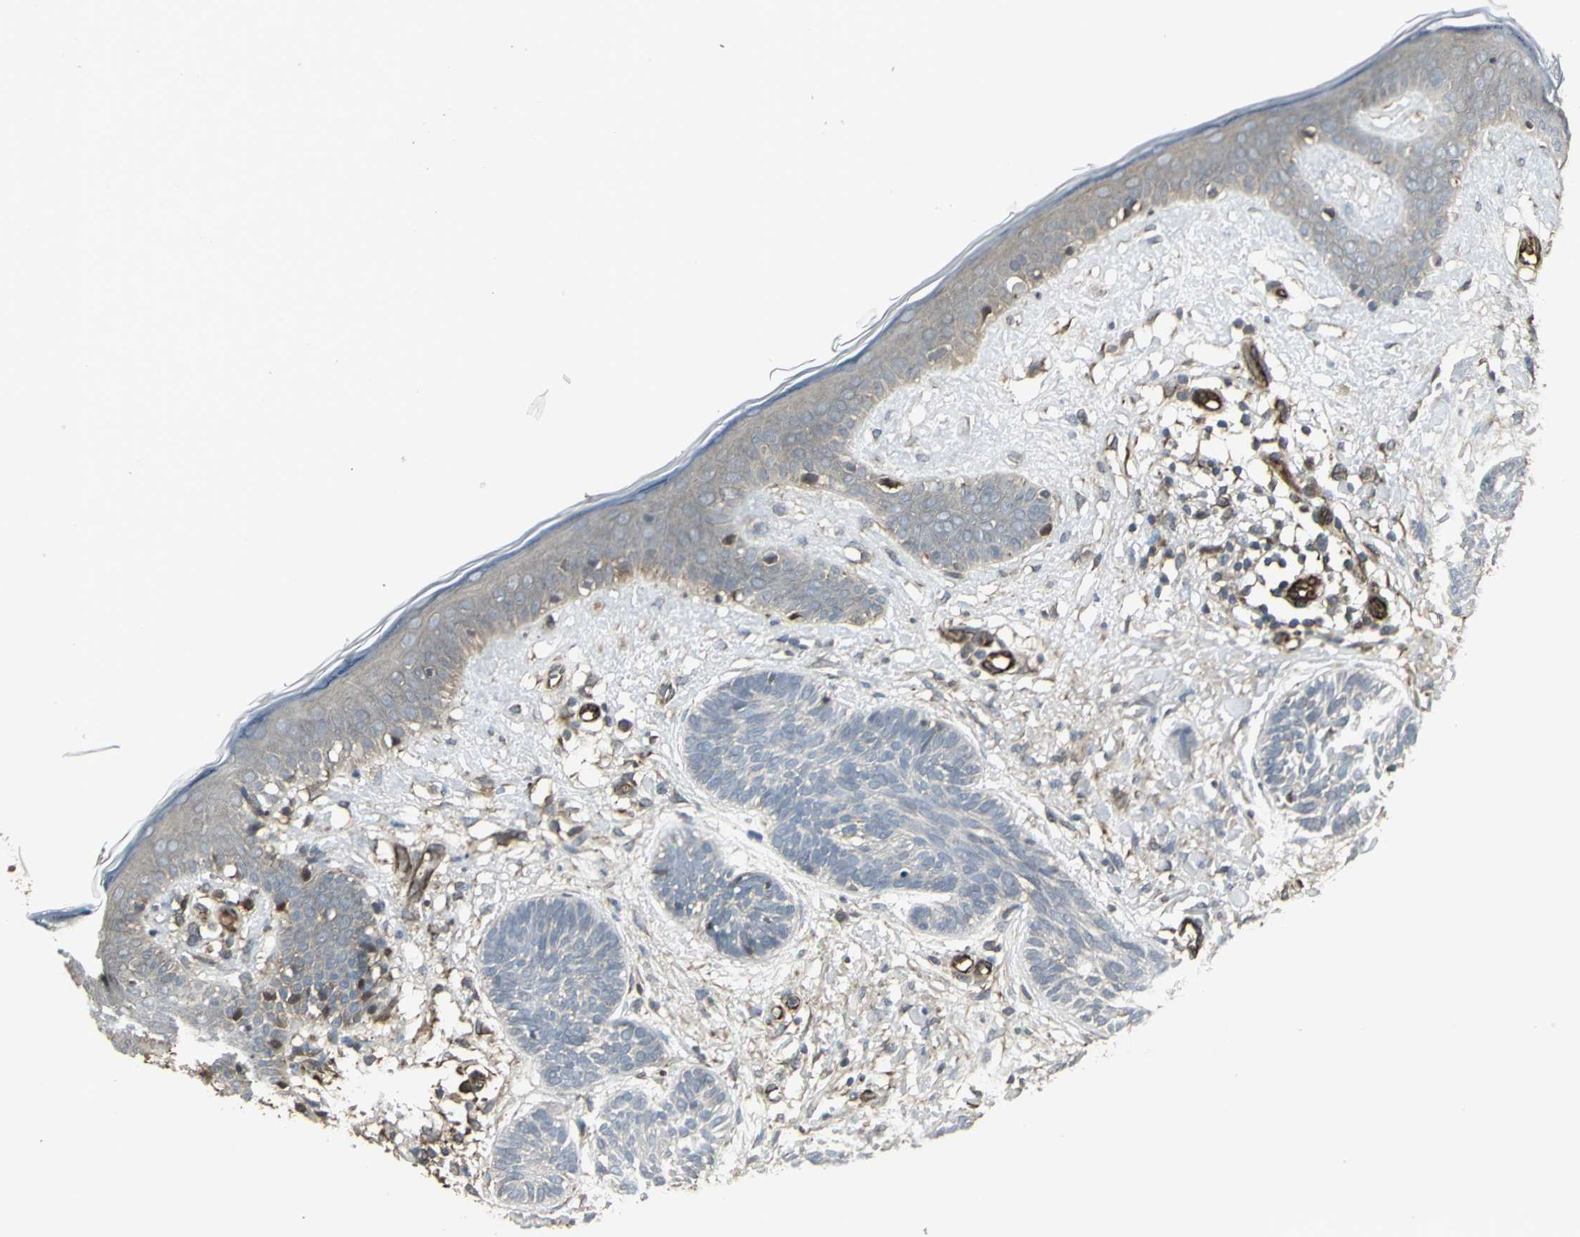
{"staining": {"intensity": "weak", "quantity": "25%-75%", "location": "cytoplasmic/membranous"}, "tissue": "skin cancer", "cell_type": "Tumor cells", "image_type": "cancer", "snomed": [{"axis": "morphology", "description": "Normal tissue, NOS"}, {"axis": "morphology", "description": "Basal cell carcinoma"}, {"axis": "topography", "description": "Skin"}], "caption": "Human skin basal cell carcinoma stained with a brown dye exhibits weak cytoplasmic/membranous positive positivity in approximately 25%-75% of tumor cells.", "gene": "PRXL2B", "patient": {"sex": "male", "age": 63}}